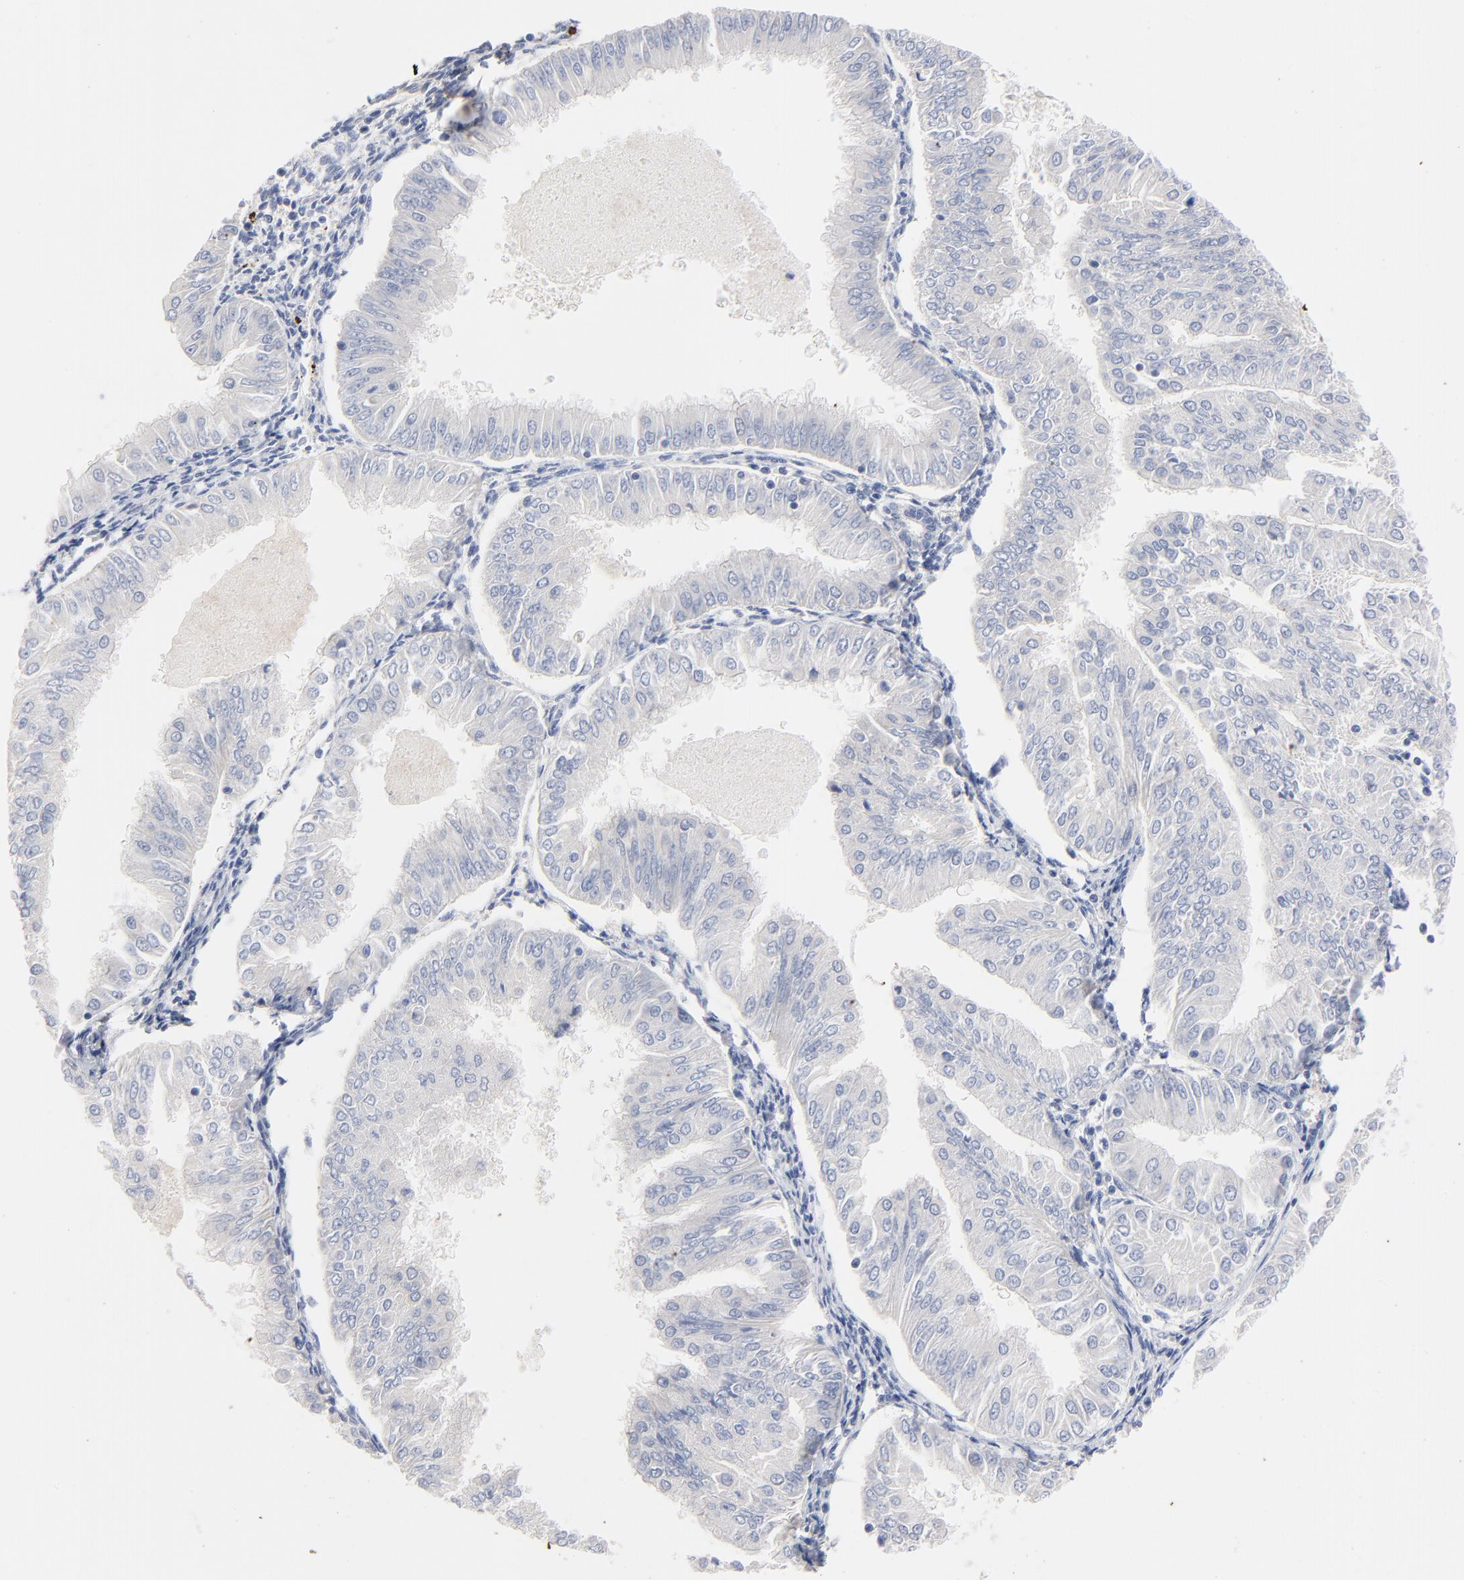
{"staining": {"intensity": "negative", "quantity": "none", "location": "none"}, "tissue": "endometrial cancer", "cell_type": "Tumor cells", "image_type": "cancer", "snomed": [{"axis": "morphology", "description": "Adenocarcinoma, NOS"}, {"axis": "topography", "description": "Endometrium"}], "caption": "DAB immunohistochemical staining of human endometrial cancer (adenocarcinoma) exhibits no significant staining in tumor cells.", "gene": "AADAC", "patient": {"sex": "female", "age": 53}}